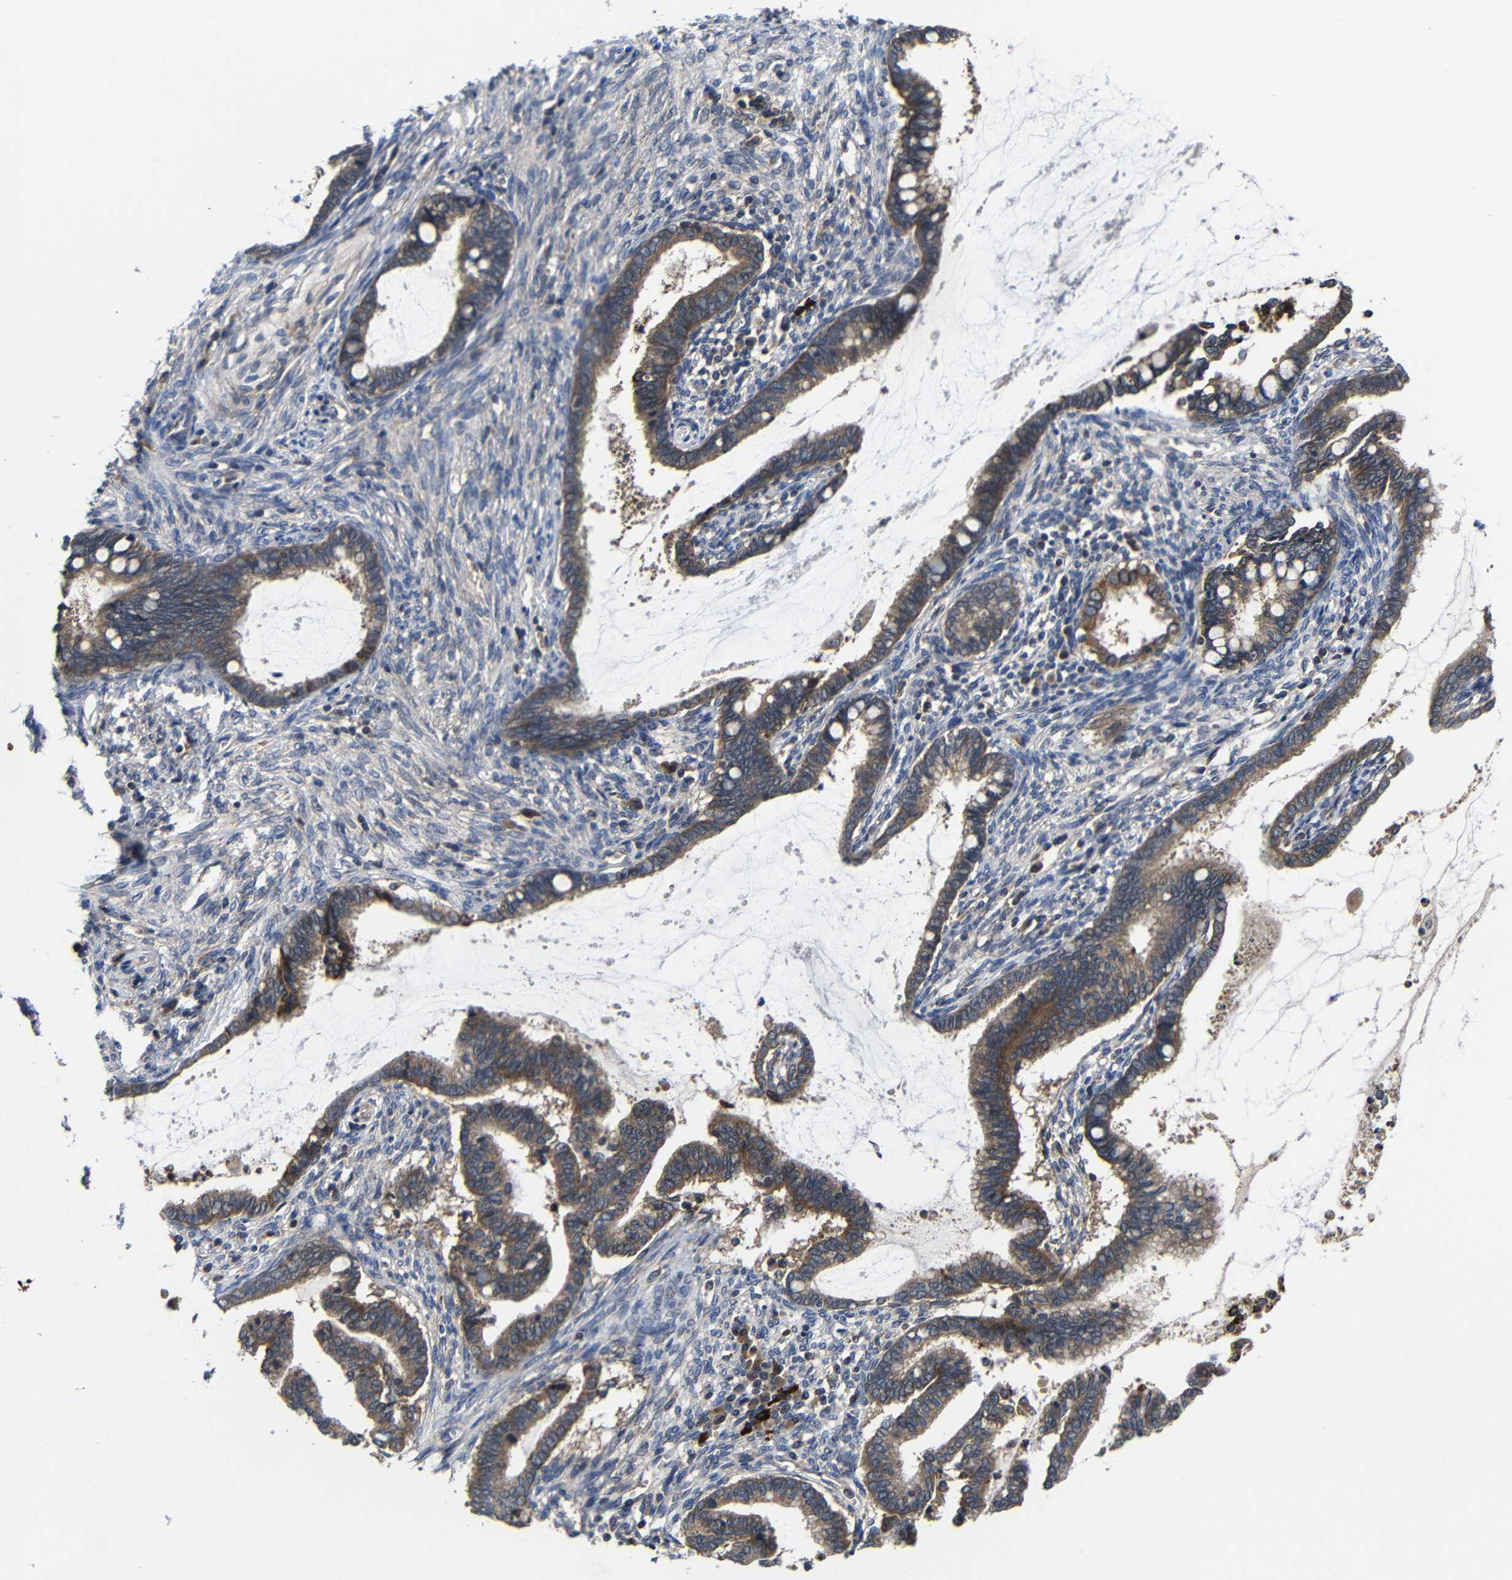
{"staining": {"intensity": "moderate", "quantity": ">75%", "location": "cytoplasmic/membranous"}, "tissue": "cervical cancer", "cell_type": "Tumor cells", "image_type": "cancer", "snomed": [{"axis": "morphology", "description": "Adenocarcinoma, NOS"}, {"axis": "topography", "description": "Cervix"}], "caption": "Cervical adenocarcinoma was stained to show a protein in brown. There is medium levels of moderate cytoplasmic/membranous expression in approximately >75% of tumor cells. The protein is shown in brown color, while the nuclei are stained blue.", "gene": "LPAR5", "patient": {"sex": "female", "age": 44}}